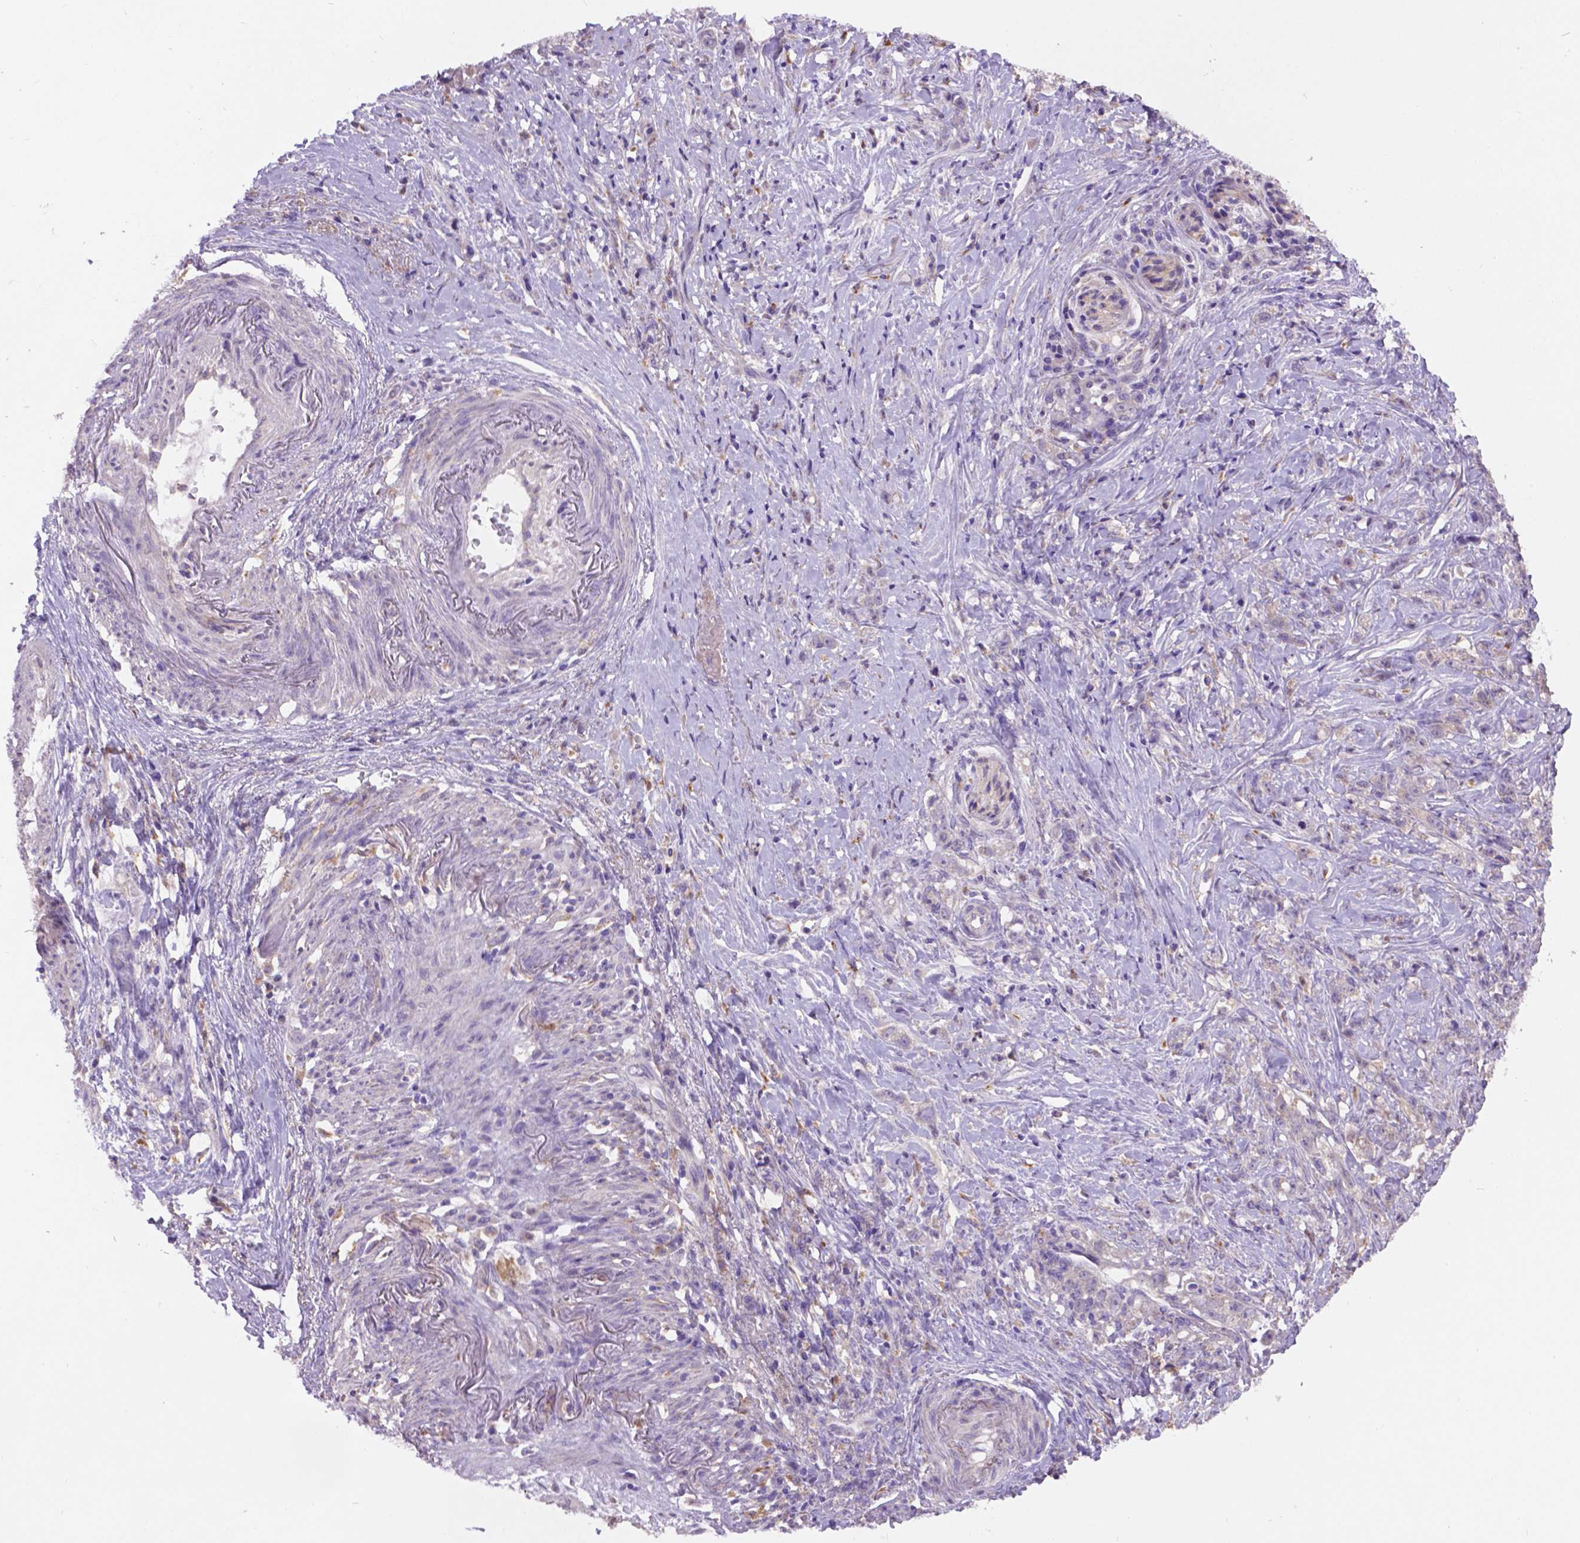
{"staining": {"intensity": "negative", "quantity": "none", "location": "none"}, "tissue": "stomach cancer", "cell_type": "Tumor cells", "image_type": "cancer", "snomed": [{"axis": "morphology", "description": "Adenocarcinoma, NOS"}, {"axis": "topography", "description": "Stomach, lower"}], "caption": "Immunohistochemistry (IHC) of stomach adenocarcinoma displays no staining in tumor cells.", "gene": "CDH7", "patient": {"sex": "male", "age": 88}}